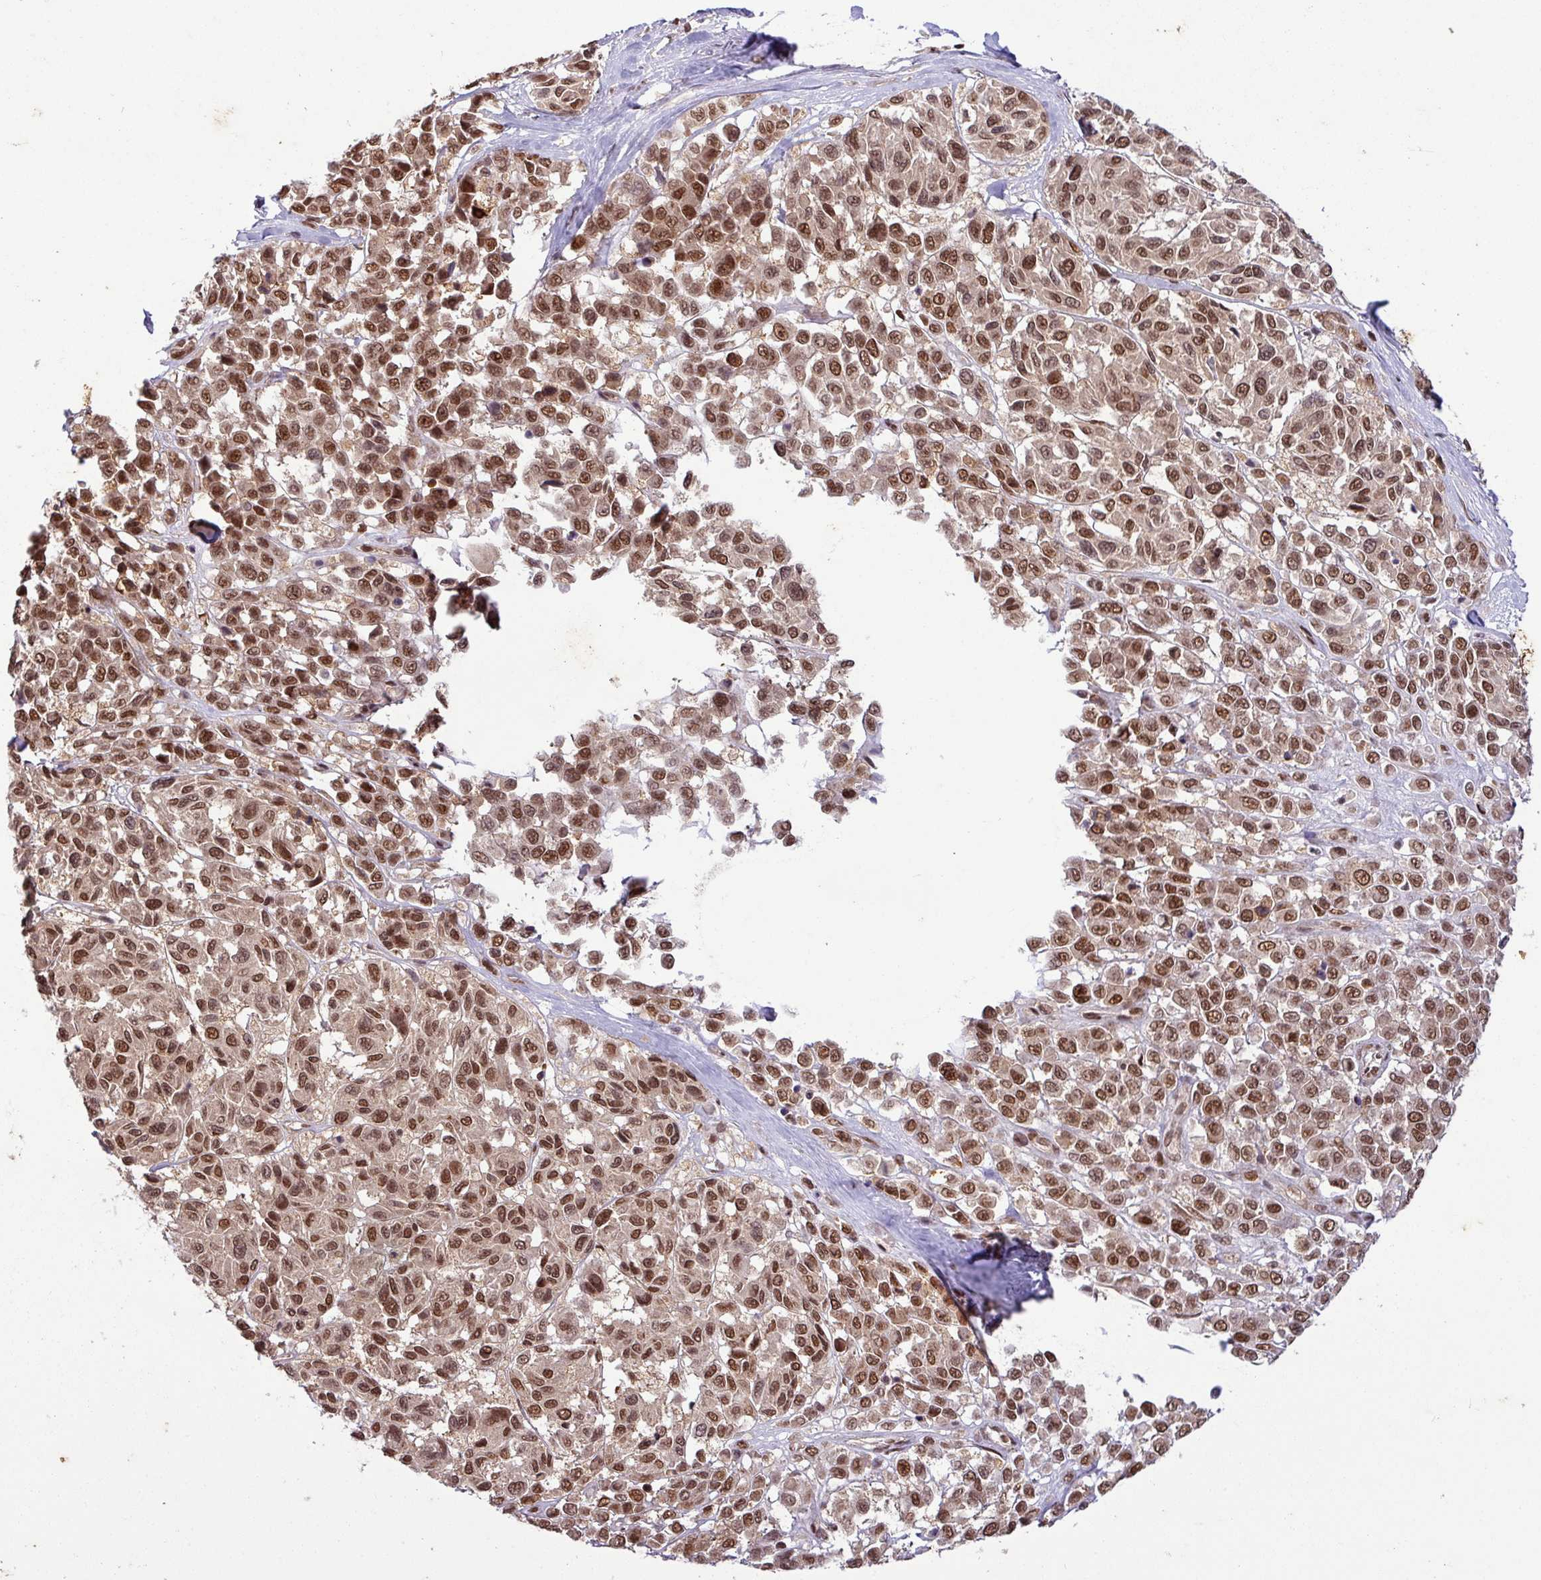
{"staining": {"intensity": "strong", "quantity": ">75%", "location": "nuclear"}, "tissue": "melanoma", "cell_type": "Tumor cells", "image_type": "cancer", "snomed": [{"axis": "morphology", "description": "Malignant melanoma, NOS"}, {"axis": "topography", "description": "Skin"}], "caption": "DAB immunohistochemical staining of melanoma reveals strong nuclear protein staining in about >75% of tumor cells.", "gene": "SRSF2", "patient": {"sex": "female", "age": 66}}